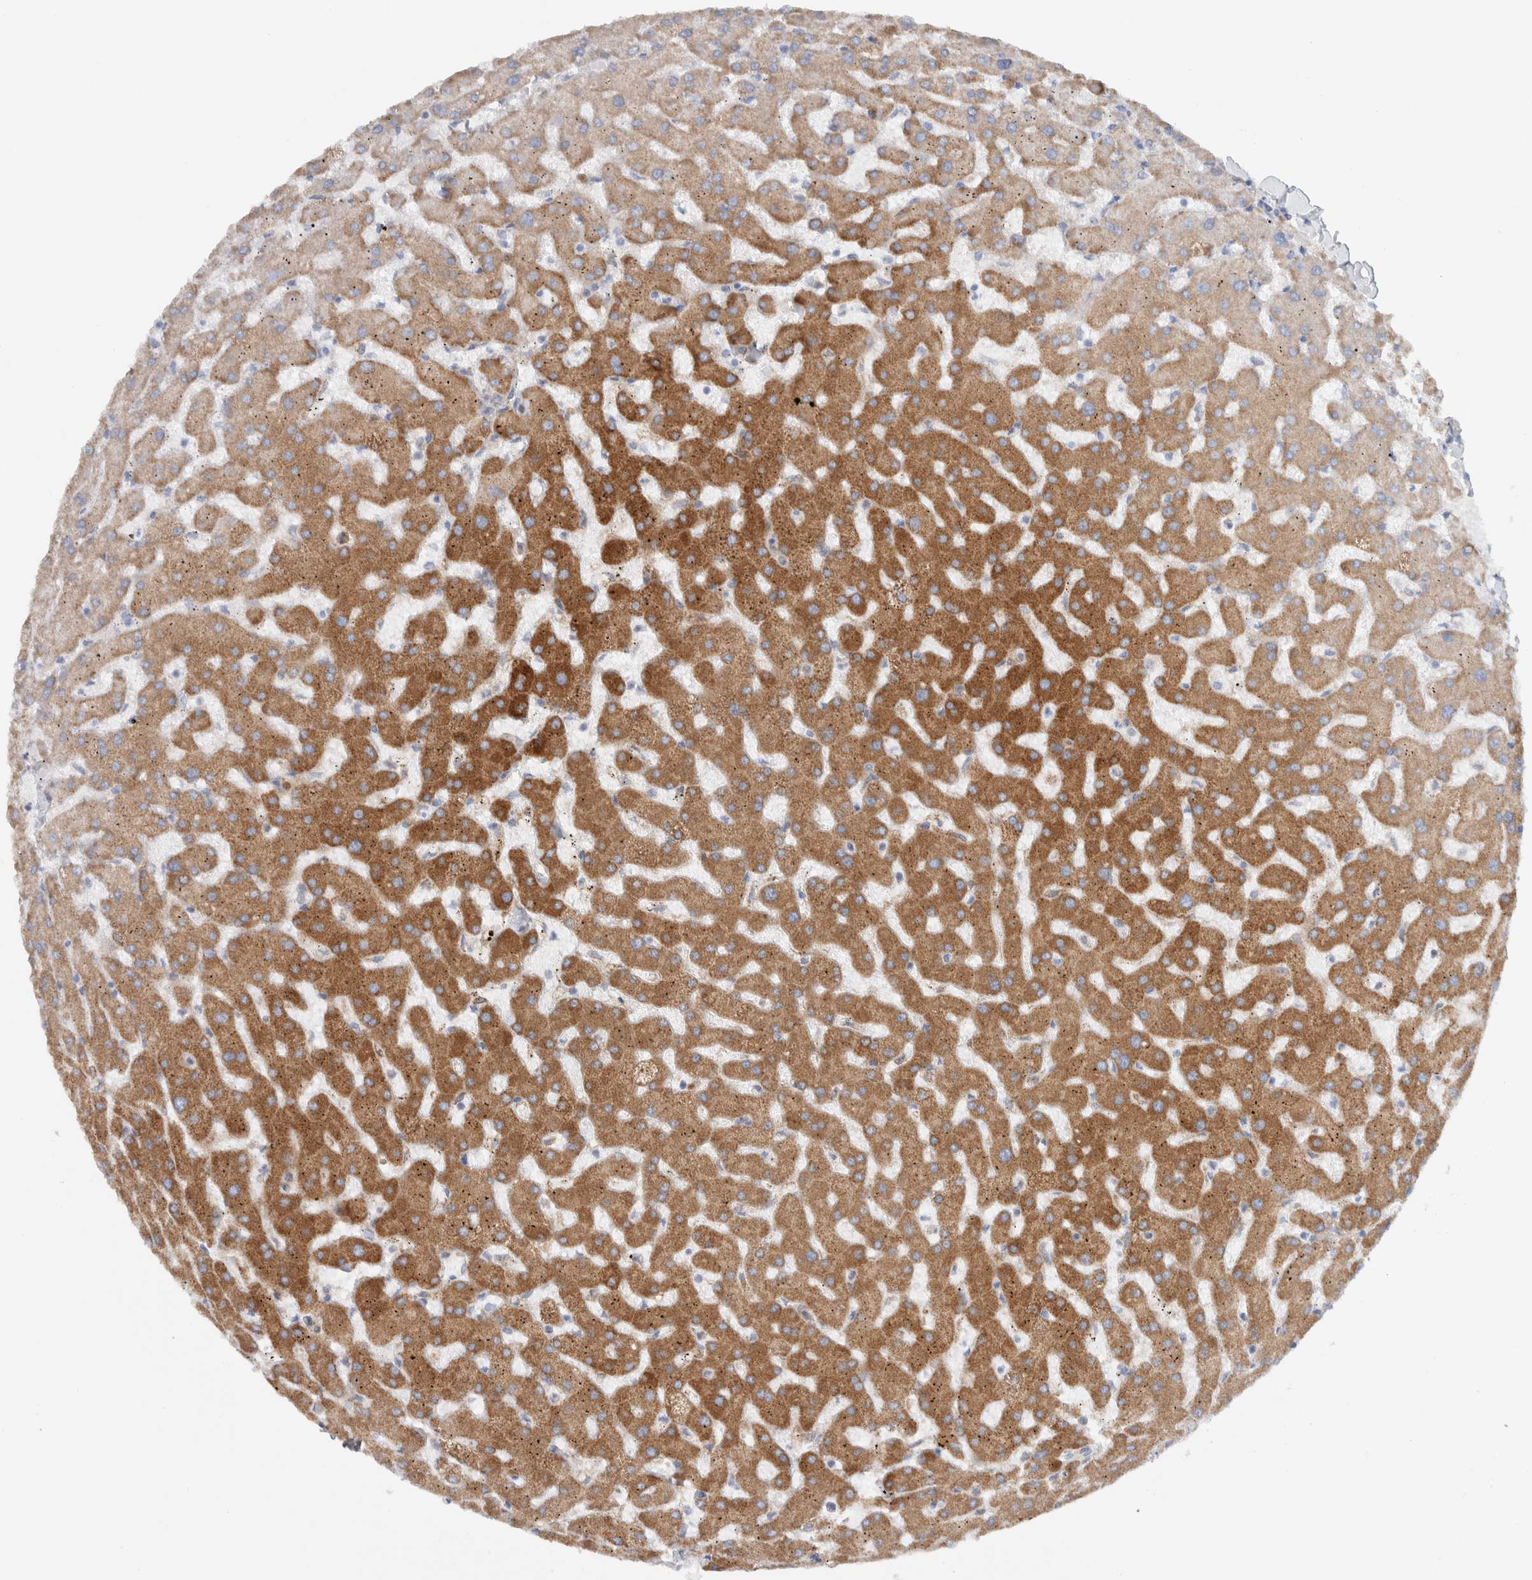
{"staining": {"intensity": "weak", "quantity": "<25%", "location": "cytoplasmic/membranous"}, "tissue": "liver", "cell_type": "Cholangiocytes", "image_type": "normal", "snomed": [{"axis": "morphology", "description": "Normal tissue, NOS"}, {"axis": "topography", "description": "Liver"}], "caption": "DAB (3,3'-diaminobenzidine) immunohistochemical staining of normal liver exhibits no significant positivity in cholangiocytes. (Stains: DAB (3,3'-diaminobenzidine) immunohistochemistry (IHC) with hematoxylin counter stain, Microscopy: brightfield microscopy at high magnification).", "gene": "ENGASE", "patient": {"sex": "female", "age": 63}}